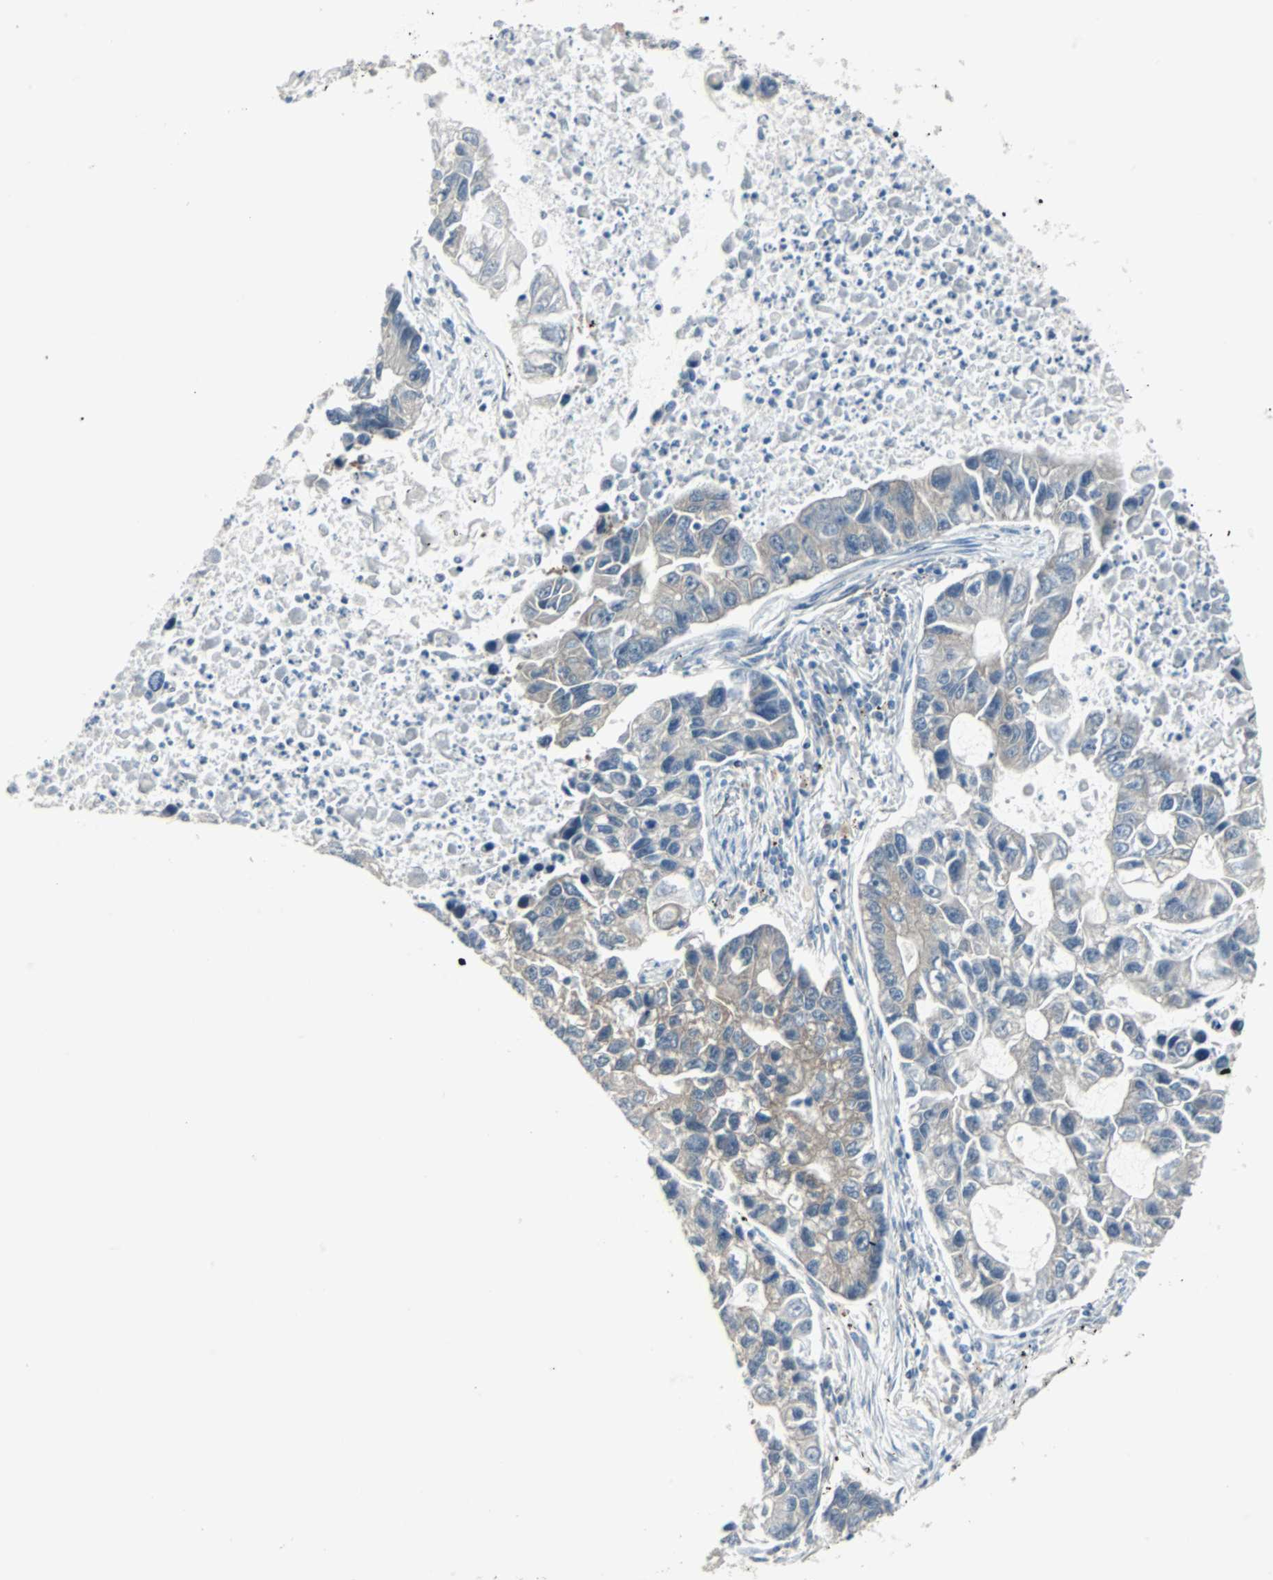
{"staining": {"intensity": "weak", "quantity": "25%-75%", "location": "cytoplasmic/membranous"}, "tissue": "lung cancer", "cell_type": "Tumor cells", "image_type": "cancer", "snomed": [{"axis": "morphology", "description": "Adenocarcinoma, NOS"}, {"axis": "topography", "description": "Lung"}], "caption": "IHC photomicrograph of human lung cancer stained for a protein (brown), which exhibits low levels of weak cytoplasmic/membranous staining in about 25%-75% of tumor cells.", "gene": "SWAP70", "patient": {"sex": "female", "age": 51}}